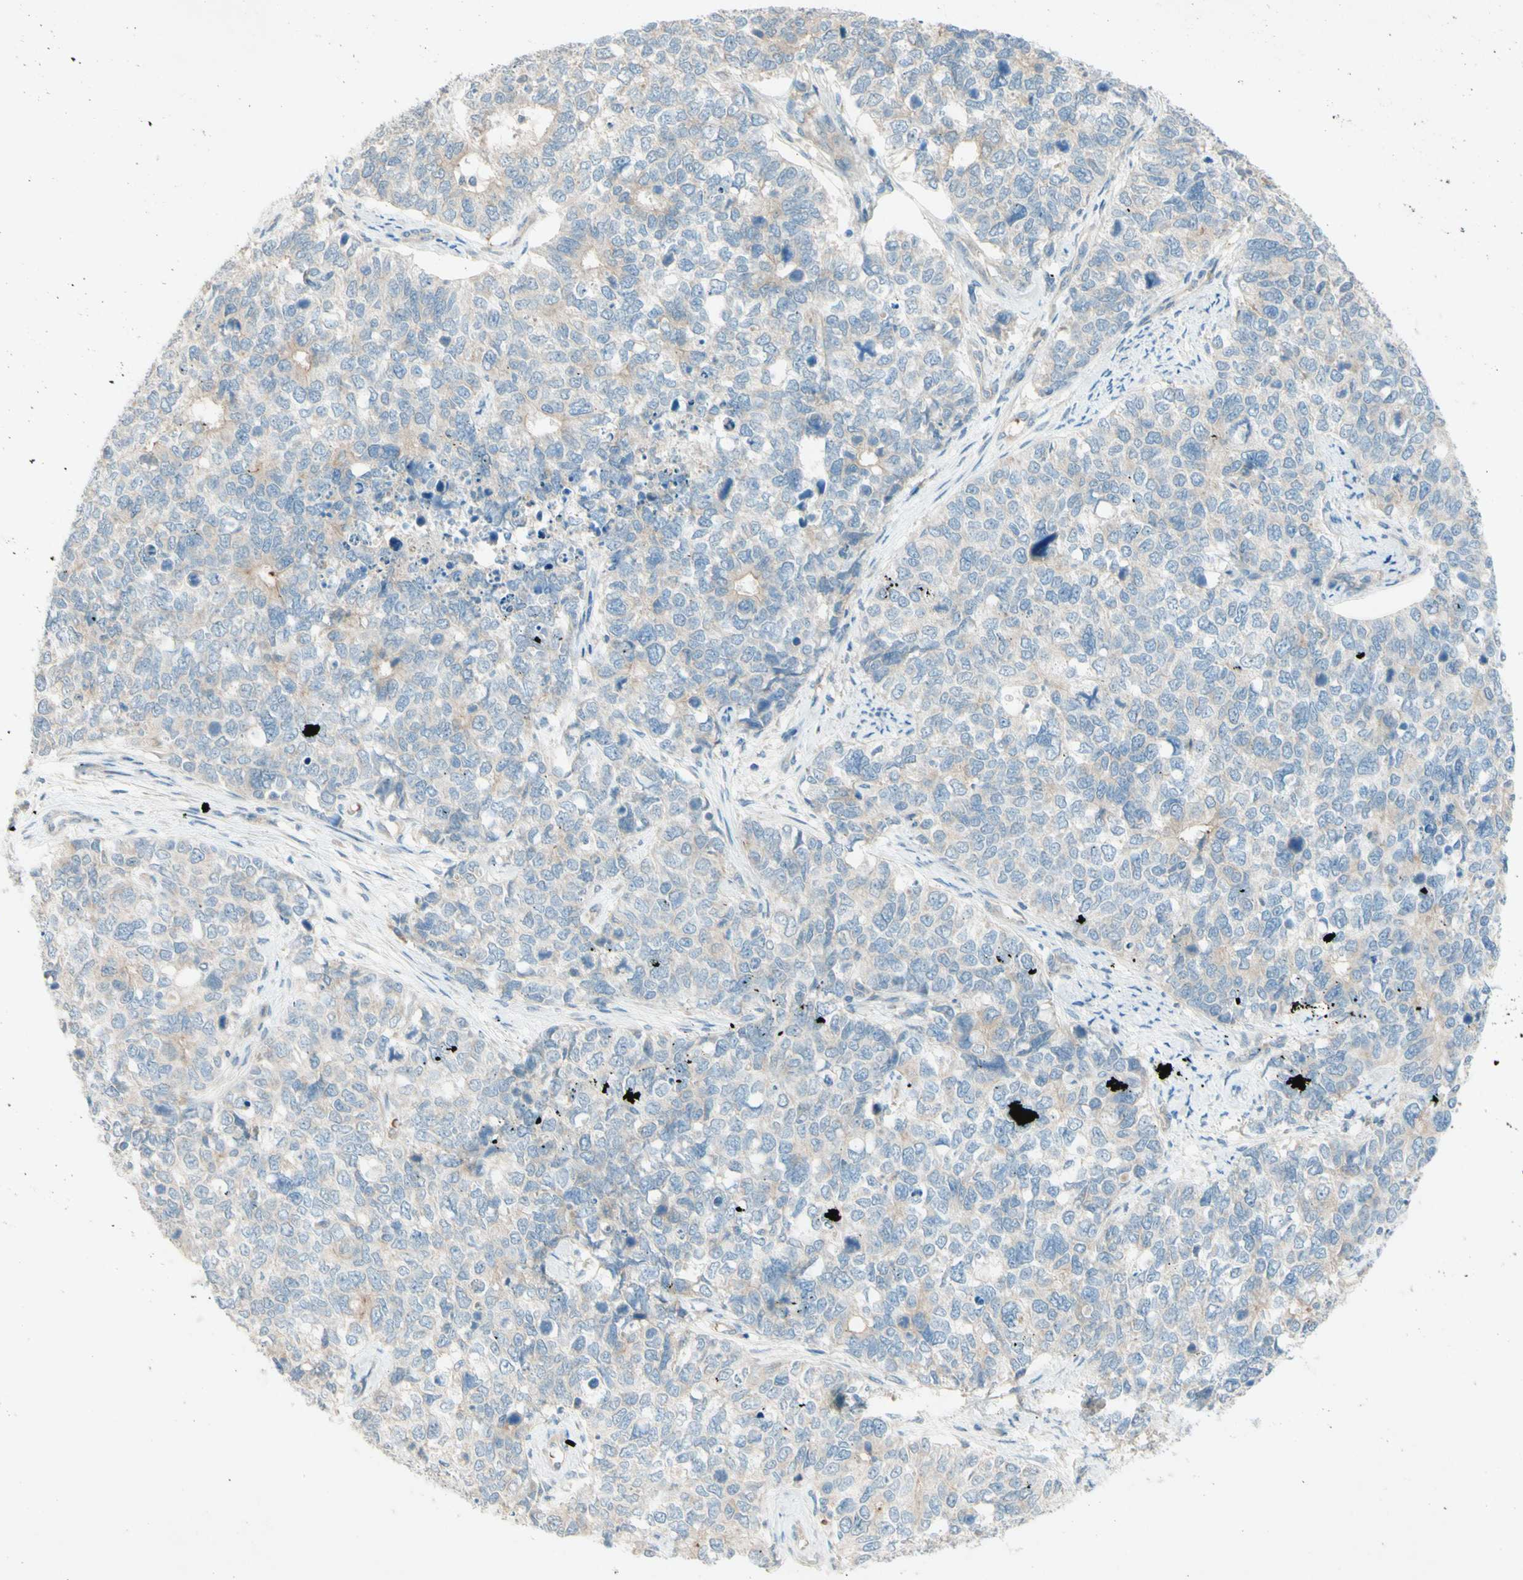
{"staining": {"intensity": "weak", "quantity": "<25%", "location": "cytoplasmic/membranous"}, "tissue": "cervical cancer", "cell_type": "Tumor cells", "image_type": "cancer", "snomed": [{"axis": "morphology", "description": "Squamous cell carcinoma, NOS"}, {"axis": "topography", "description": "Cervix"}], "caption": "Cervical cancer was stained to show a protein in brown. There is no significant expression in tumor cells.", "gene": "IL2", "patient": {"sex": "female", "age": 63}}